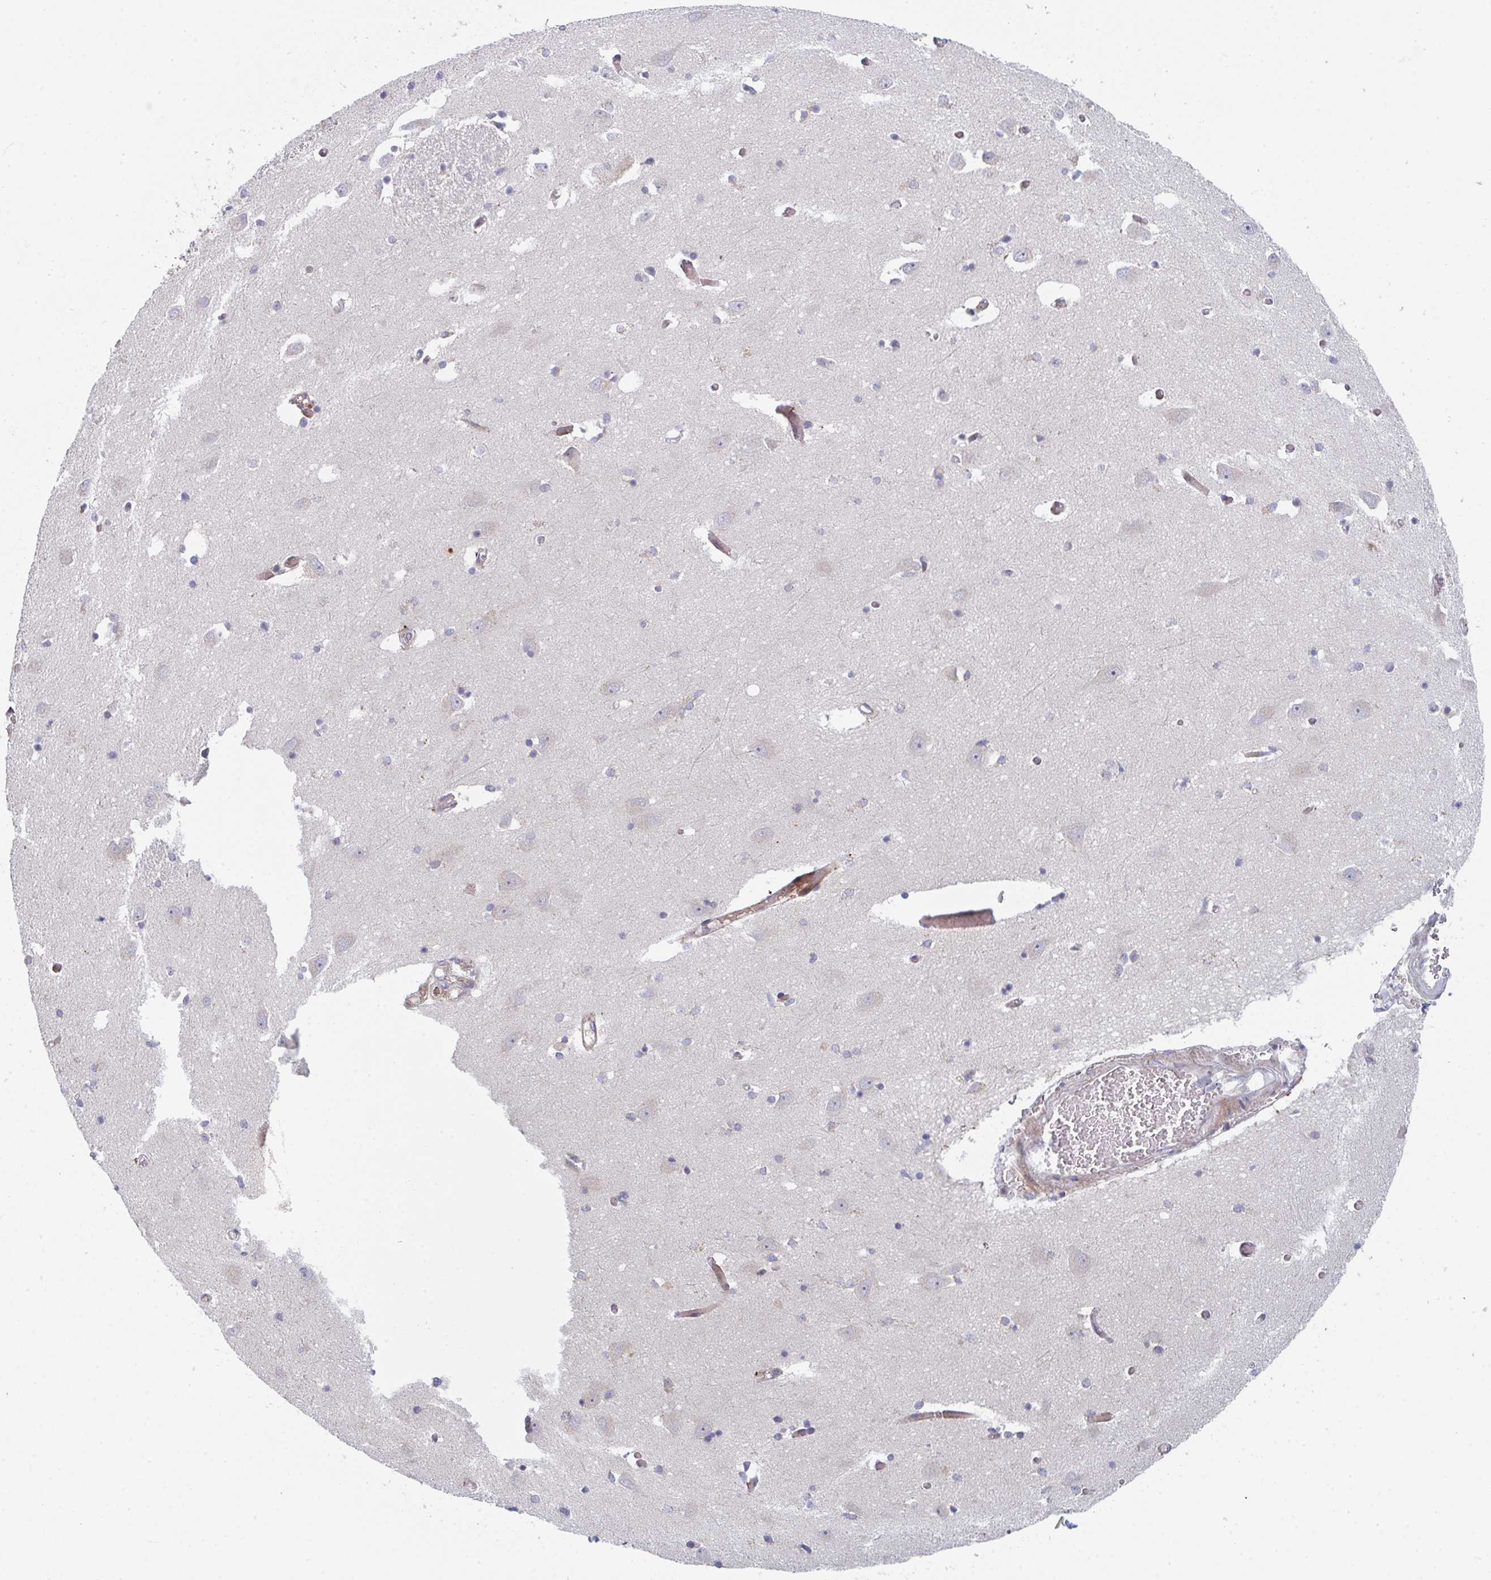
{"staining": {"intensity": "negative", "quantity": "none", "location": "none"}, "tissue": "caudate", "cell_type": "Glial cells", "image_type": "normal", "snomed": [{"axis": "morphology", "description": "Normal tissue, NOS"}, {"axis": "topography", "description": "Lateral ventricle wall"}, {"axis": "topography", "description": "Hippocampus"}], "caption": "Immunohistochemistry micrograph of normal caudate: human caudate stained with DAB (3,3'-diaminobenzidine) displays no significant protein staining in glial cells.", "gene": "ZNF644", "patient": {"sex": "female", "age": 63}}